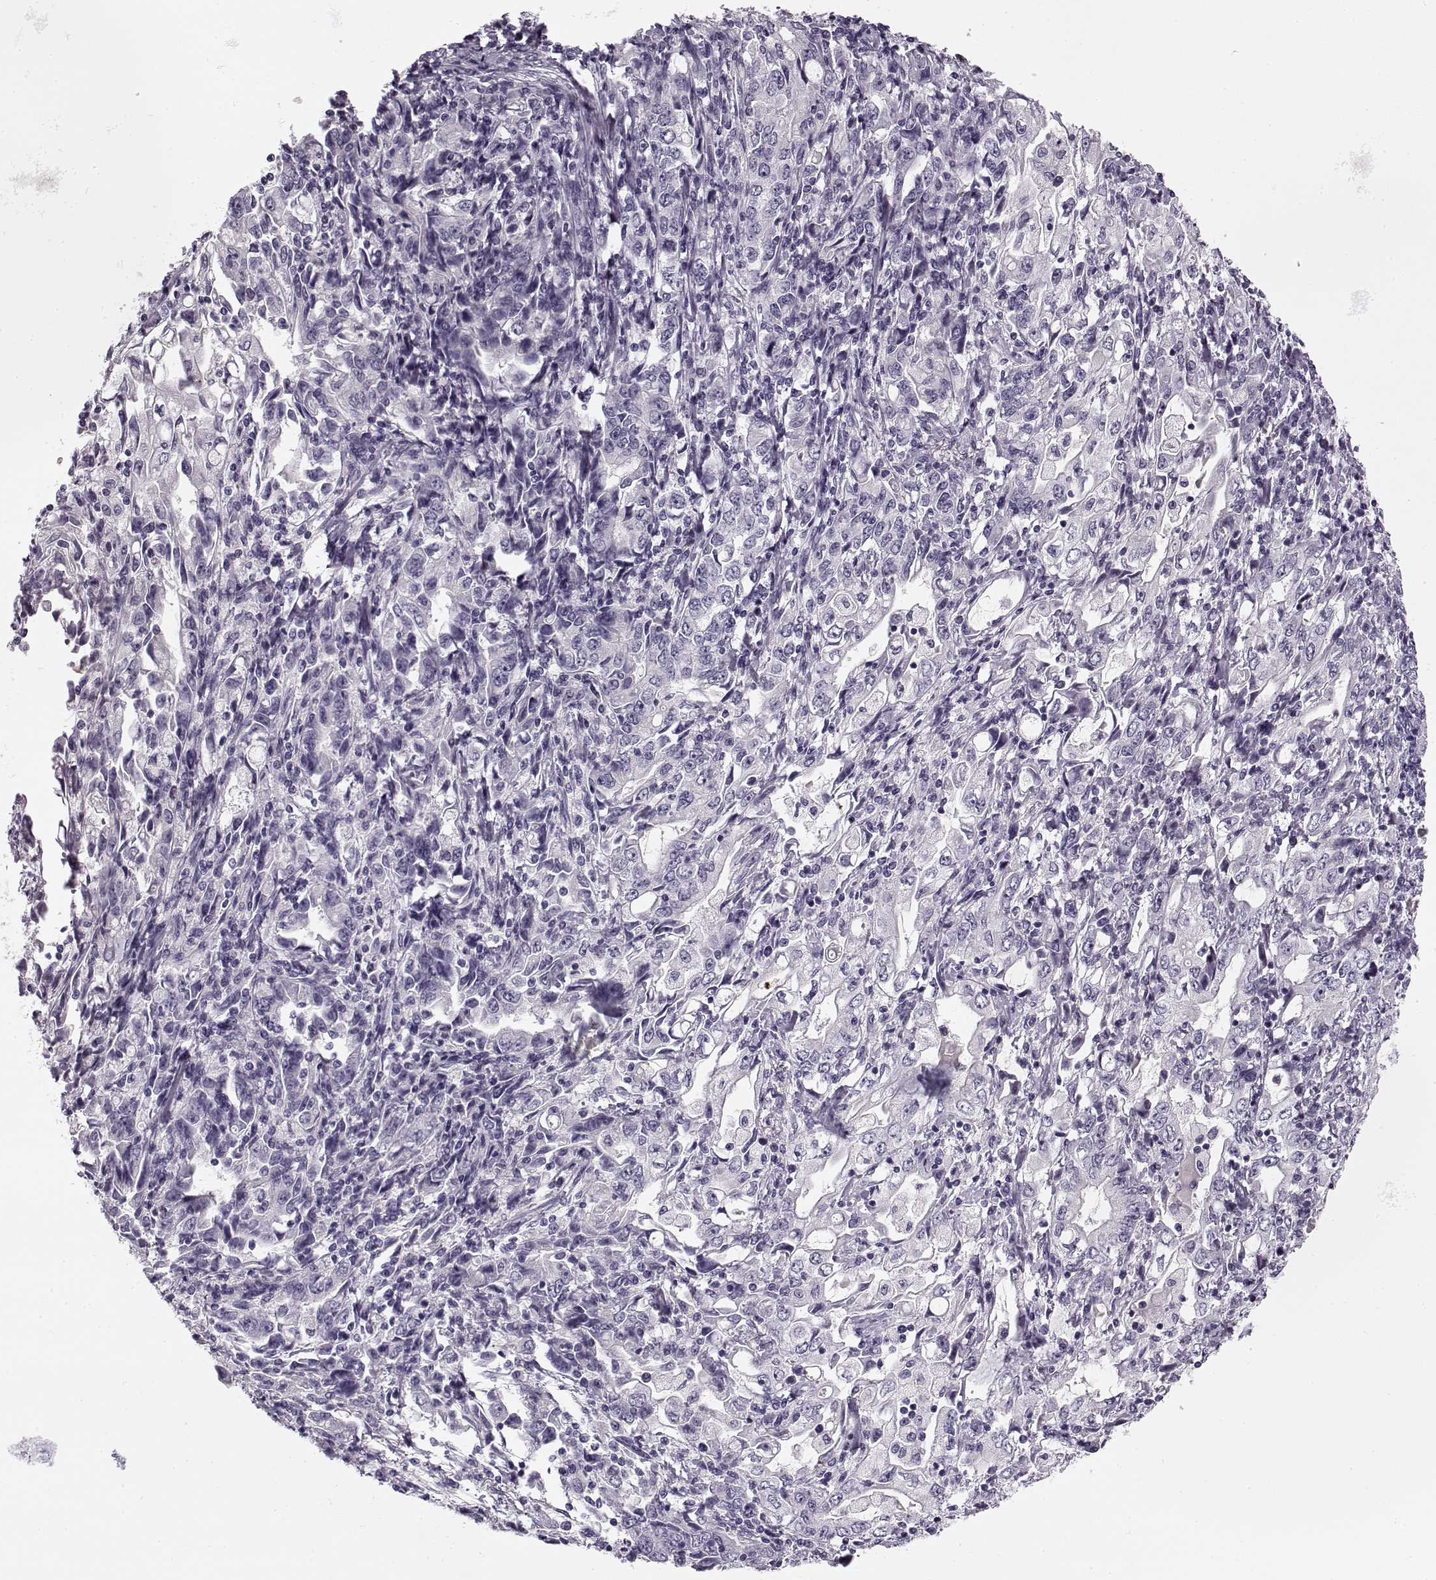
{"staining": {"intensity": "negative", "quantity": "none", "location": "none"}, "tissue": "stomach cancer", "cell_type": "Tumor cells", "image_type": "cancer", "snomed": [{"axis": "morphology", "description": "Adenocarcinoma, NOS"}, {"axis": "topography", "description": "Stomach, lower"}], "caption": "Tumor cells are negative for brown protein staining in stomach cancer (adenocarcinoma). (Brightfield microscopy of DAB immunohistochemistry (IHC) at high magnification).", "gene": "PNMT", "patient": {"sex": "female", "age": 72}}